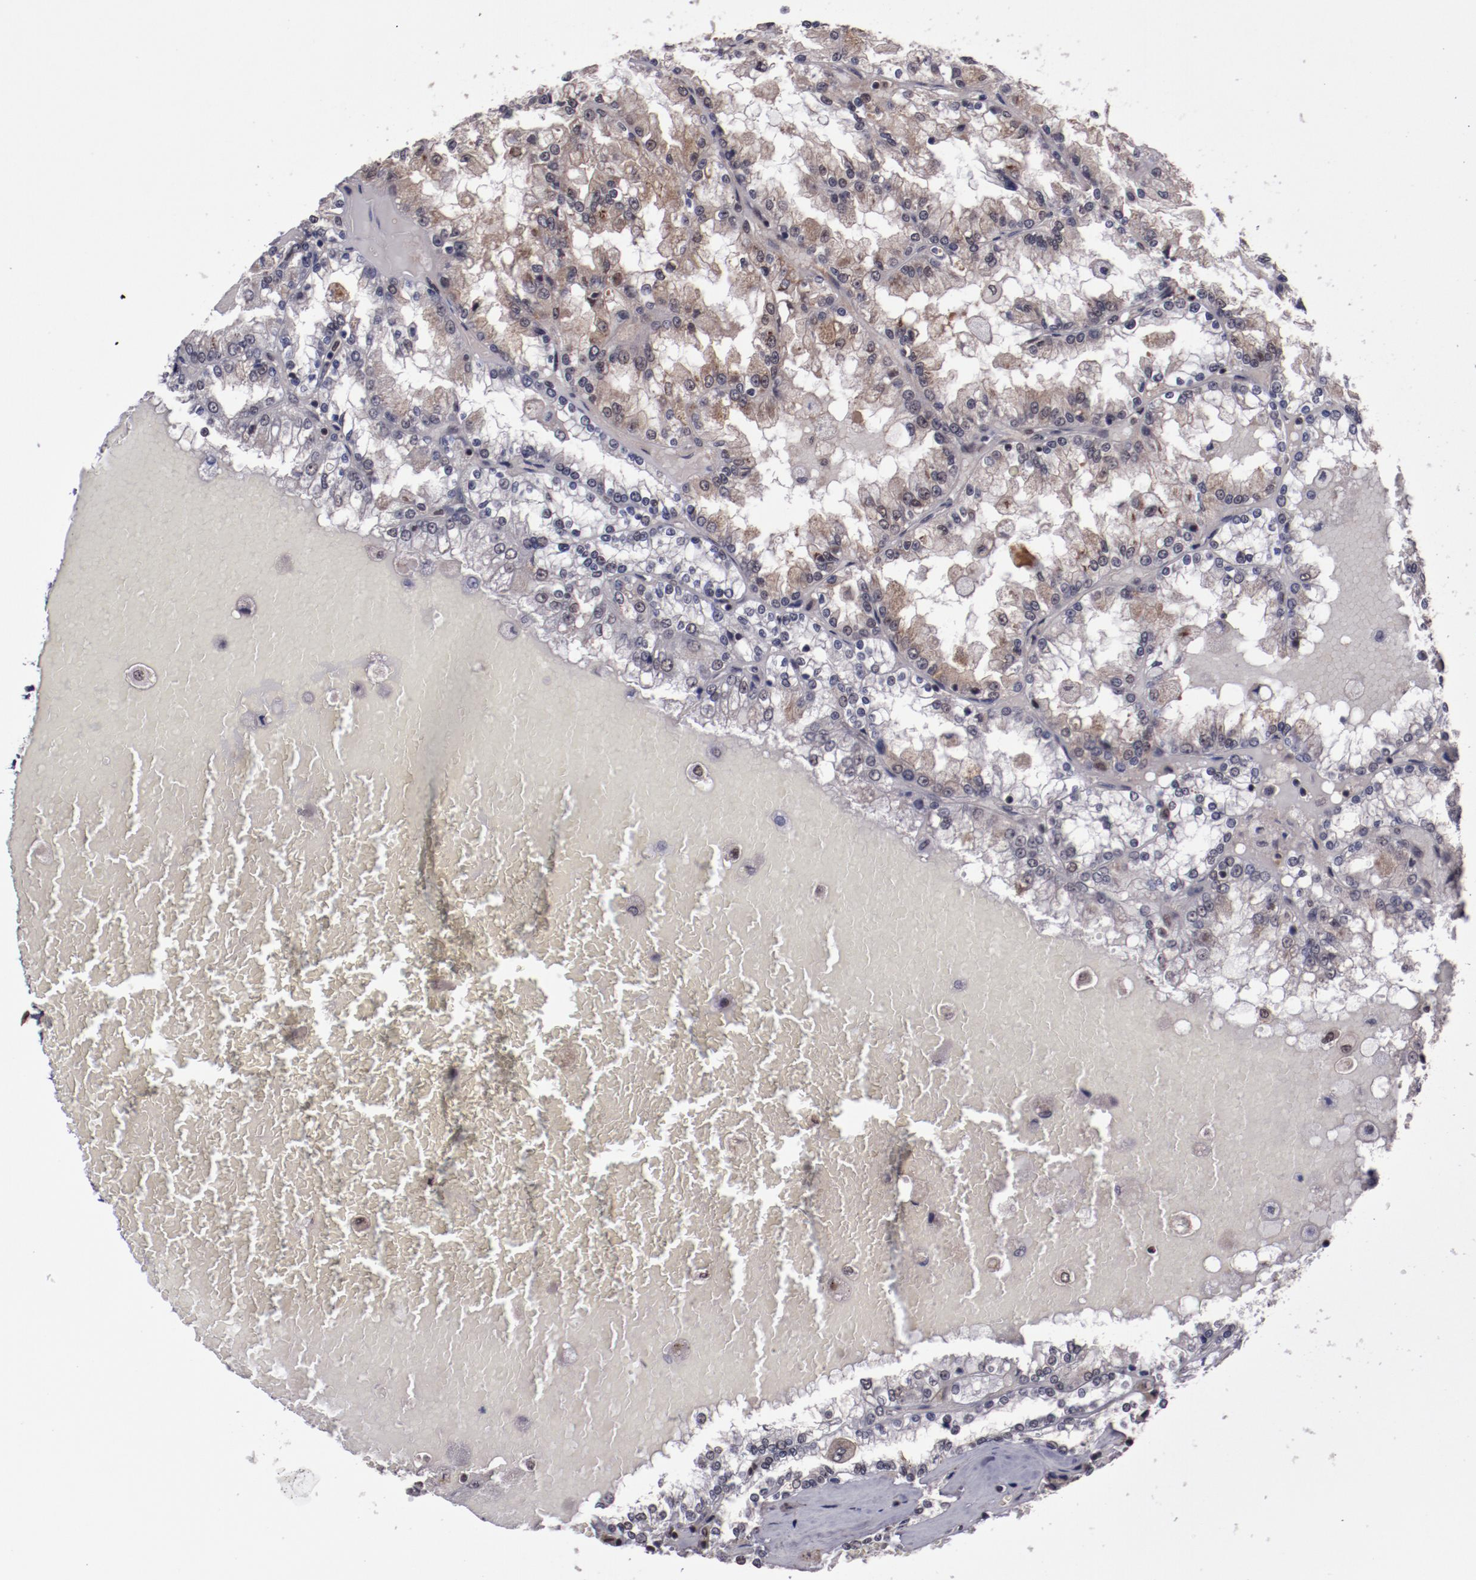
{"staining": {"intensity": "weak", "quantity": "<25%", "location": "nuclear"}, "tissue": "renal cancer", "cell_type": "Tumor cells", "image_type": "cancer", "snomed": [{"axis": "morphology", "description": "Adenocarcinoma, NOS"}, {"axis": "topography", "description": "Kidney"}], "caption": "Tumor cells are negative for brown protein staining in renal adenocarcinoma.", "gene": "ERH", "patient": {"sex": "female", "age": 56}}